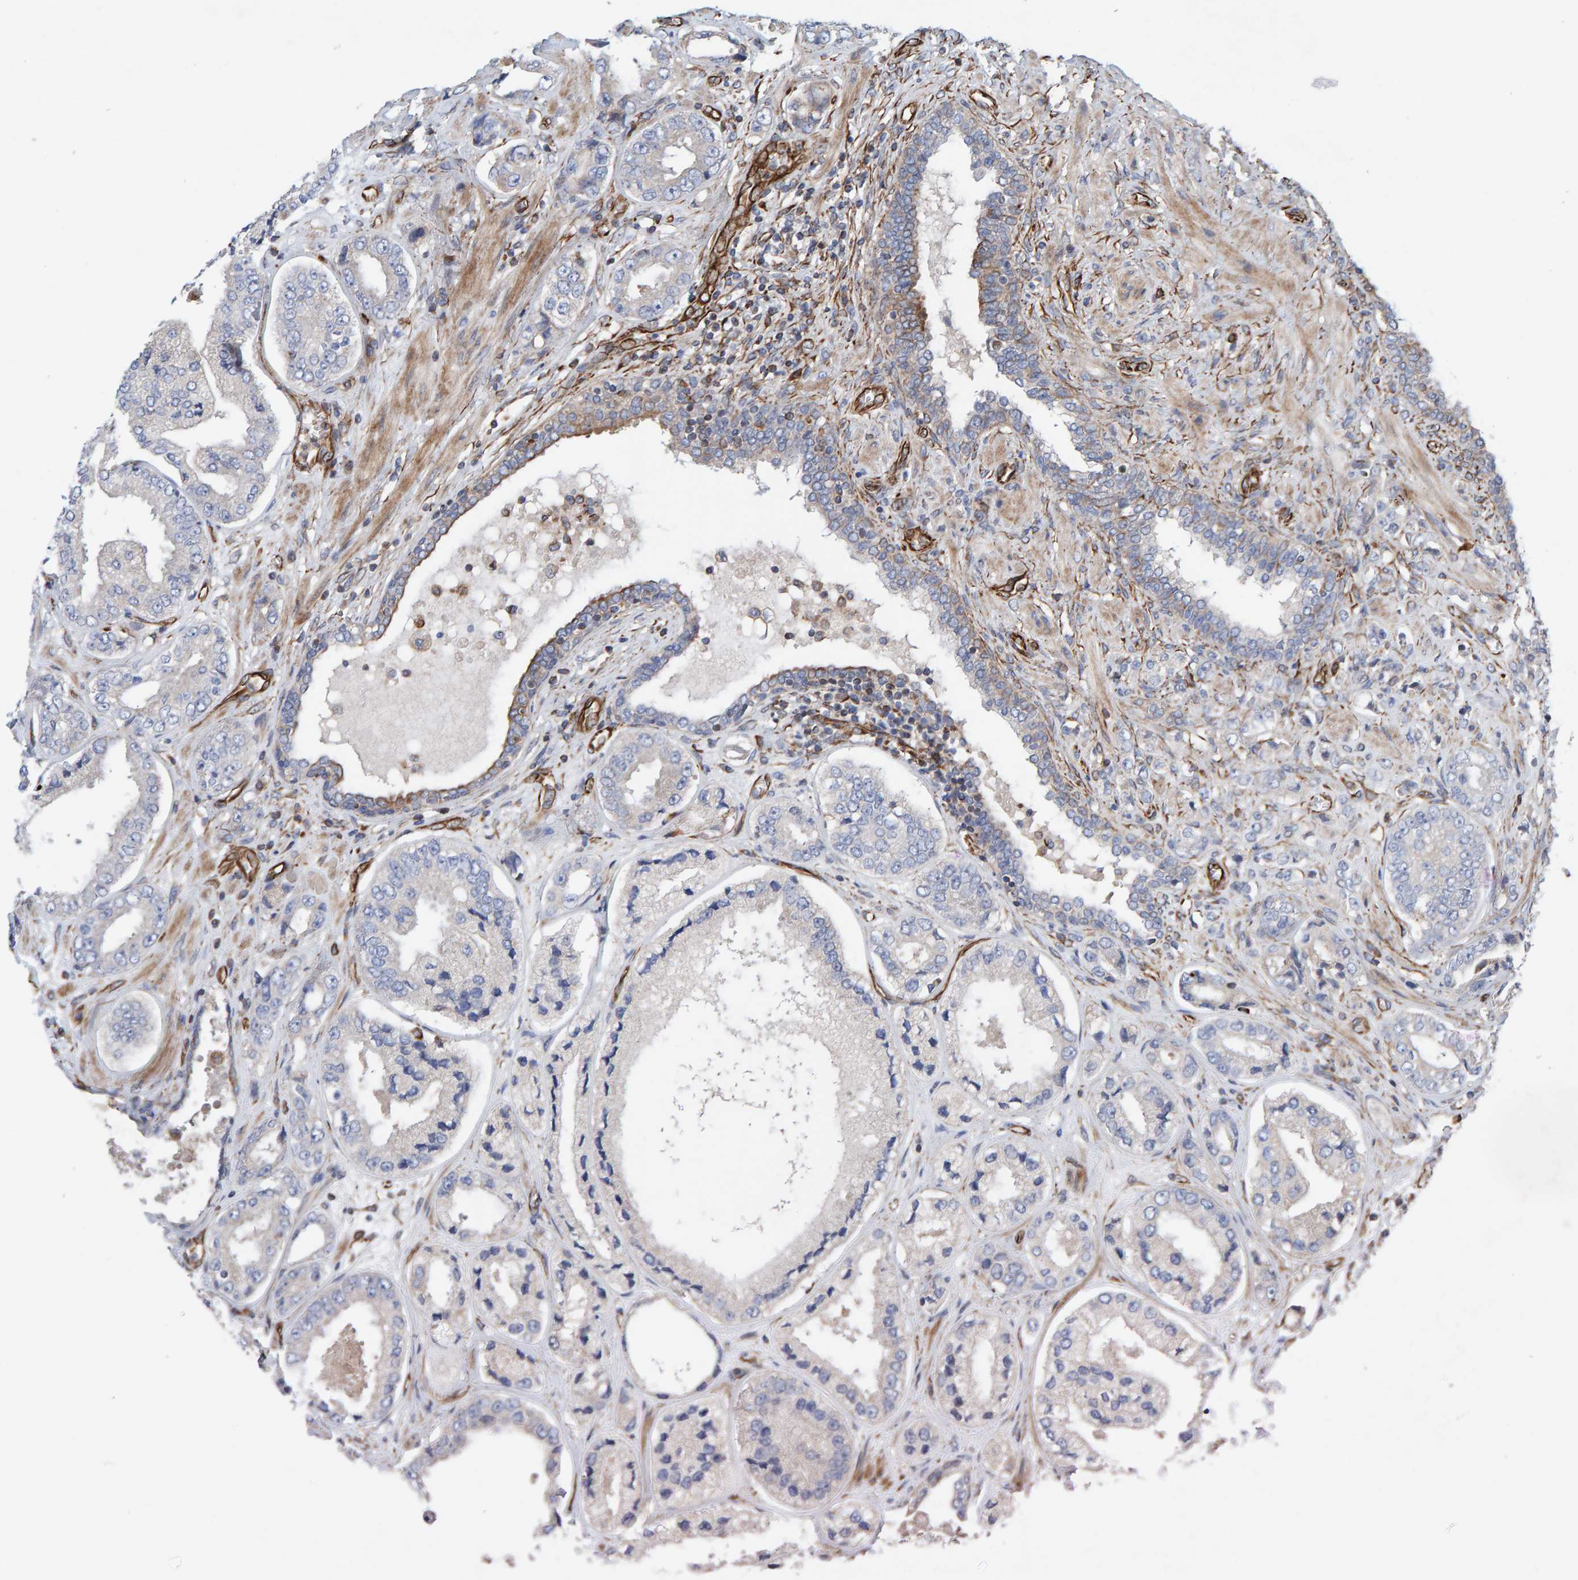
{"staining": {"intensity": "negative", "quantity": "none", "location": "none"}, "tissue": "prostate cancer", "cell_type": "Tumor cells", "image_type": "cancer", "snomed": [{"axis": "morphology", "description": "Adenocarcinoma, High grade"}, {"axis": "topography", "description": "Prostate"}], "caption": "A histopathology image of high-grade adenocarcinoma (prostate) stained for a protein displays no brown staining in tumor cells.", "gene": "ZNF347", "patient": {"sex": "male", "age": 61}}